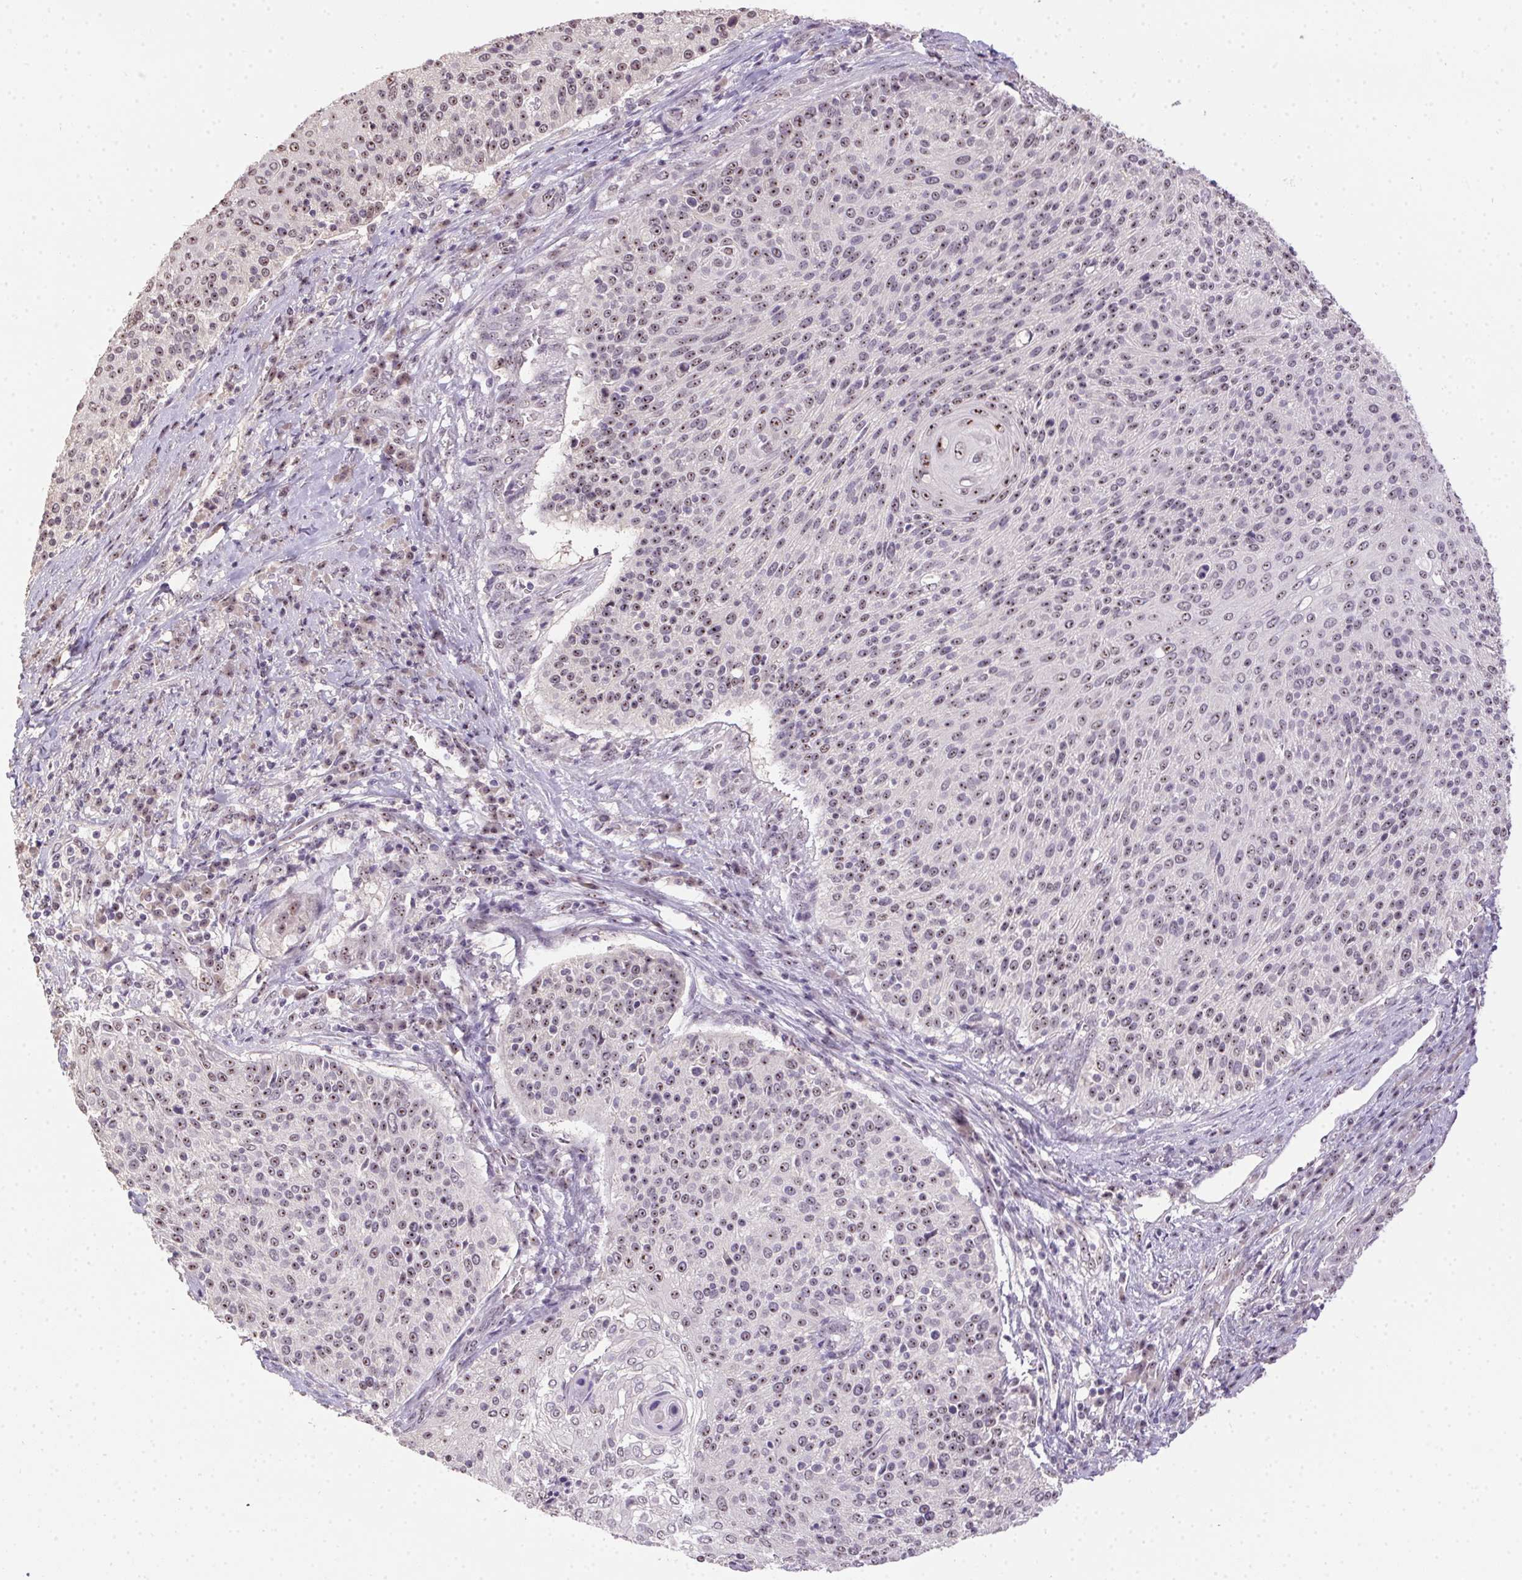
{"staining": {"intensity": "weak", "quantity": ">75%", "location": "nuclear"}, "tissue": "cervical cancer", "cell_type": "Tumor cells", "image_type": "cancer", "snomed": [{"axis": "morphology", "description": "Squamous cell carcinoma, NOS"}, {"axis": "topography", "description": "Cervix"}], "caption": "Immunohistochemical staining of human cervical squamous cell carcinoma displays weak nuclear protein expression in about >75% of tumor cells. (DAB (3,3'-diaminobenzidine) IHC, brown staining for protein, blue staining for nuclei).", "gene": "BATF2", "patient": {"sex": "female", "age": 31}}